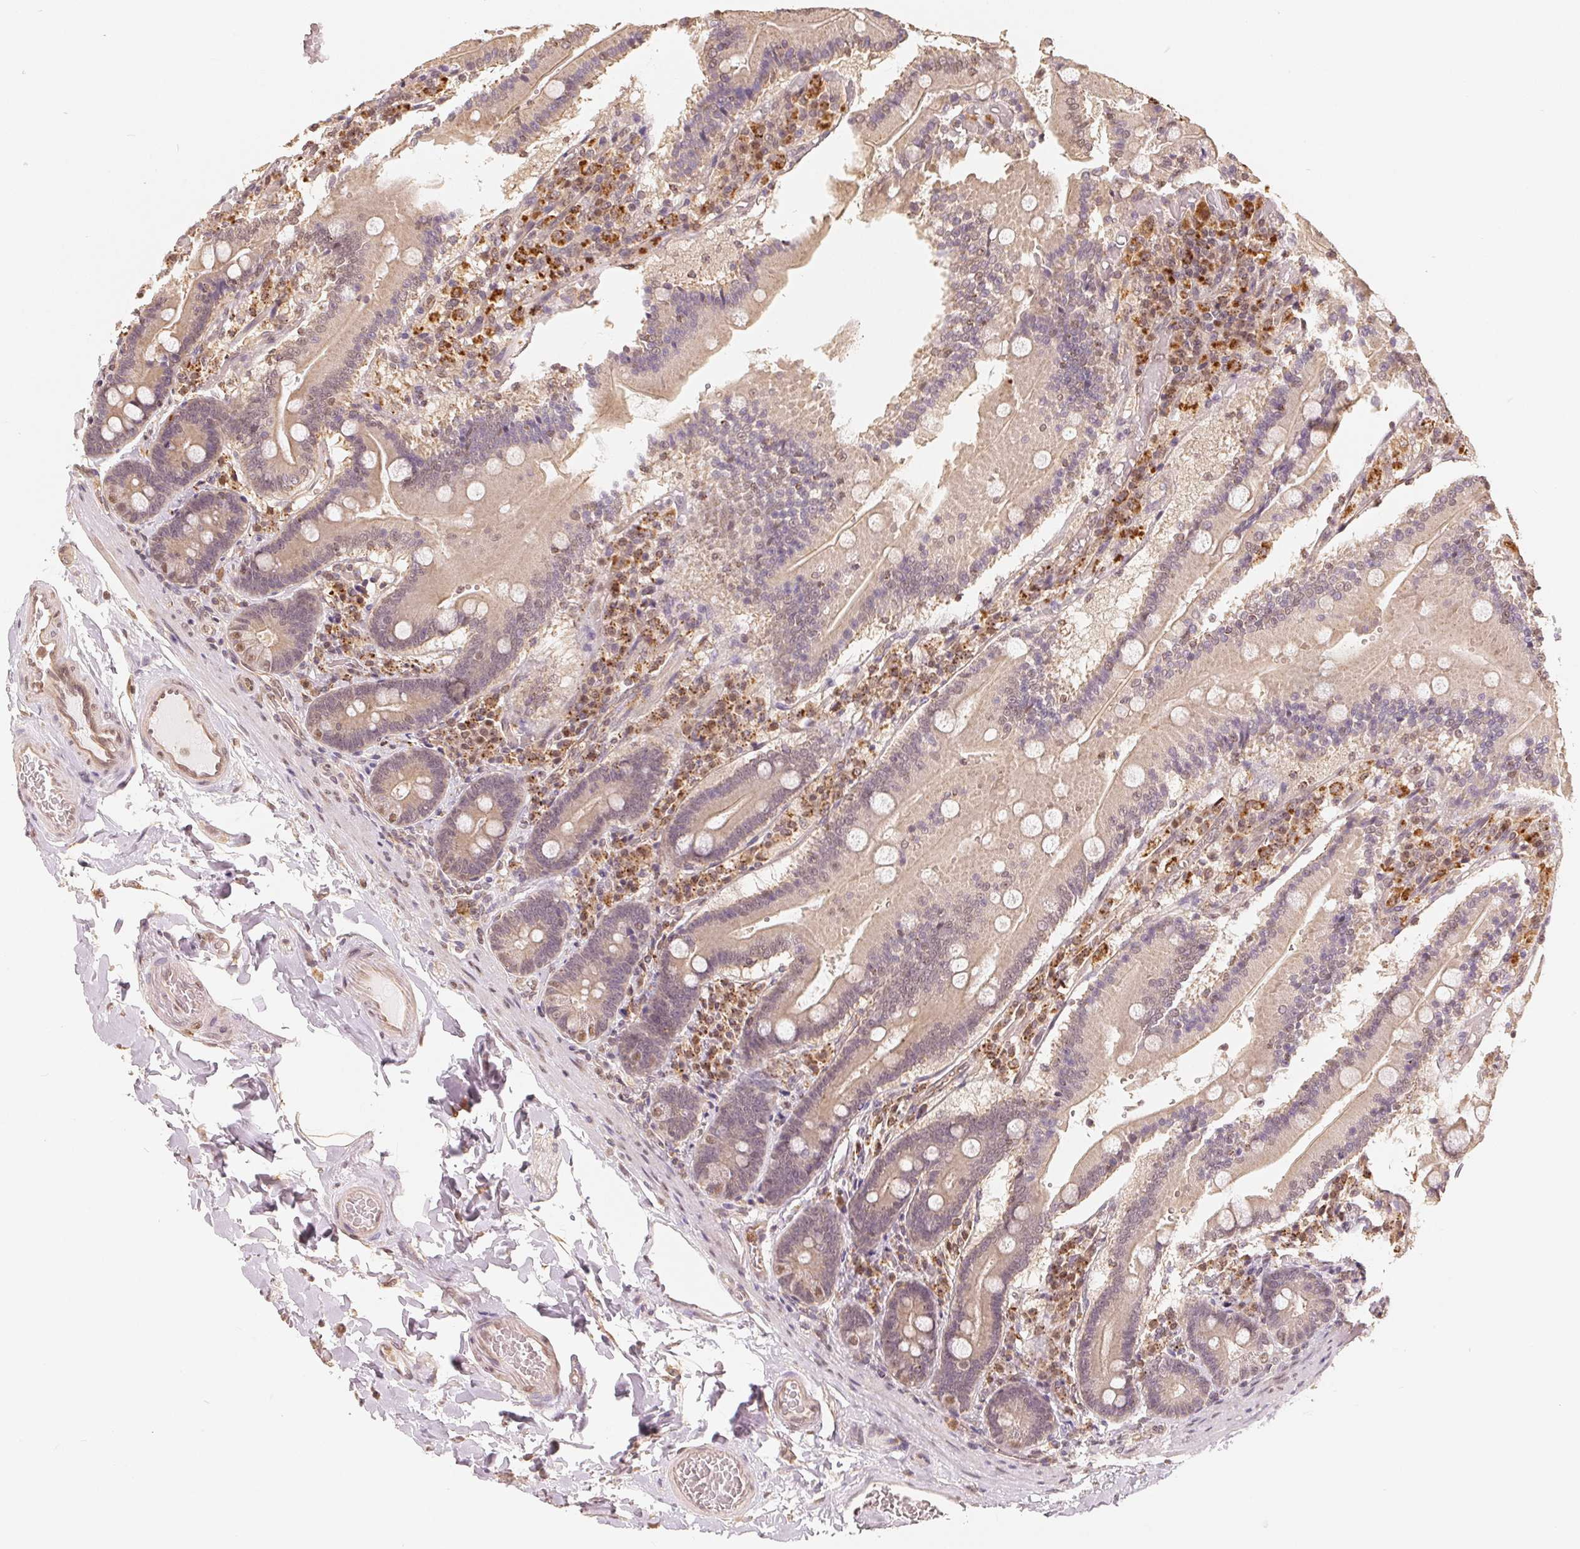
{"staining": {"intensity": "weak", "quantity": ">75%", "location": "cytoplasmic/membranous,nuclear"}, "tissue": "duodenum", "cell_type": "Glandular cells", "image_type": "normal", "snomed": [{"axis": "morphology", "description": "Normal tissue, NOS"}, {"axis": "topography", "description": "Duodenum"}], "caption": "Weak cytoplasmic/membranous,nuclear protein expression is appreciated in about >75% of glandular cells in duodenum. (Brightfield microscopy of DAB IHC at high magnification).", "gene": "GUSB", "patient": {"sex": "female", "age": 62}}